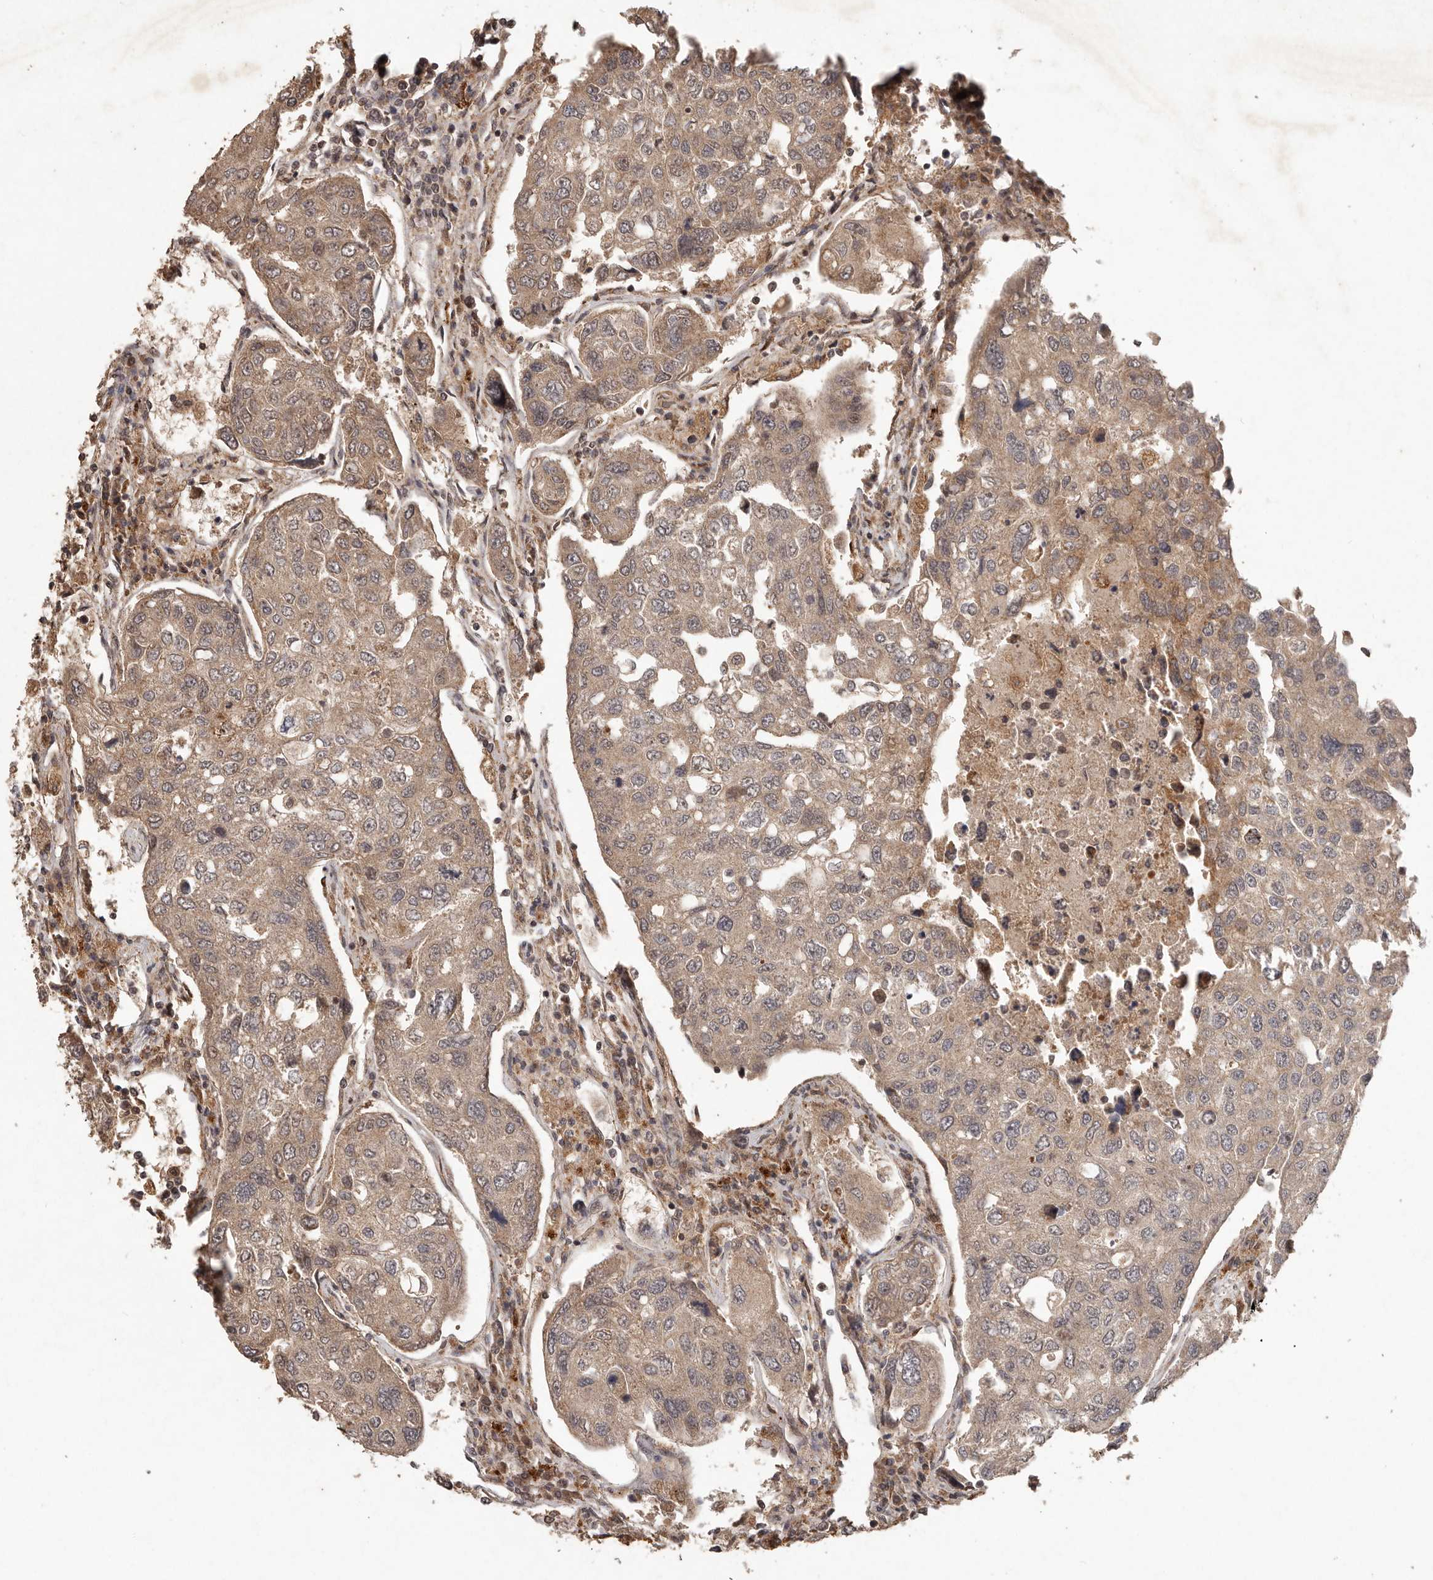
{"staining": {"intensity": "weak", "quantity": ">75%", "location": "cytoplasmic/membranous"}, "tissue": "urothelial cancer", "cell_type": "Tumor cells", "image_type": "cancer", "snomed": [{"axis": "morphology", "description": "Urothelial carcinoma, High grade"}, {"axis": "topography", "description": "Lymph node"}, {"axis": "topography", "description": "Urinary bladder"}], "caption": "Immunohistochemistry (IHC) micrograph of human urothelial cancer stained for a protein (brown), which shows low levels of weak cytoplasmic/membranous positivity in about >75% of tumor cells.", "gene": "PLOD2", "patient": {"sex": "male", "age": 51}}